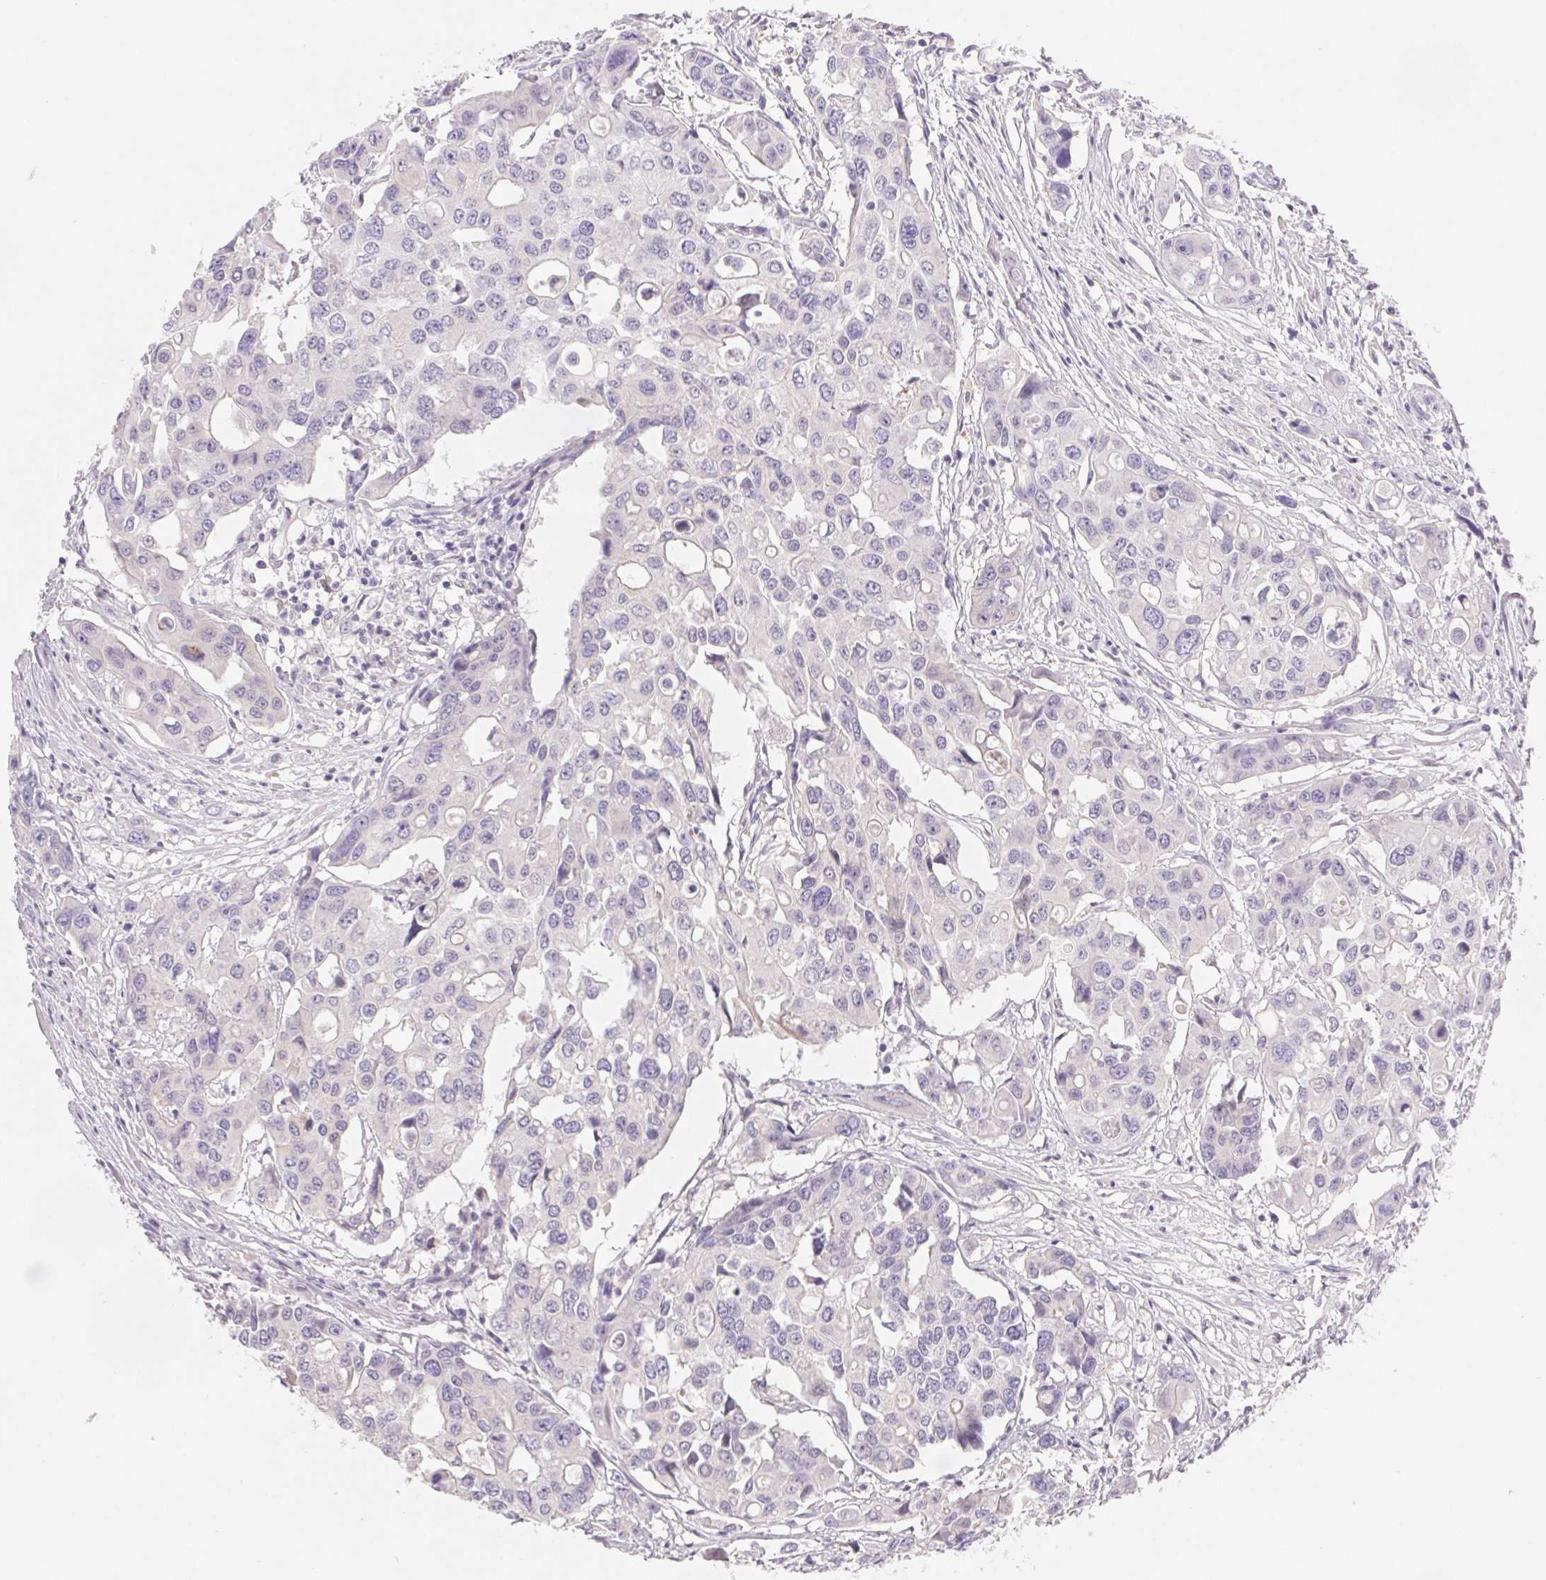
{"staining": {"intensity": "negative", "quantity": "none", "location": "none"}, "tissue": "colorectal cancer", "cell_type": "Tumor cells", "image_type": "cancer", "snomed": [{"axis": "morphology", "description": "Adenocarcinoma, NOS"}, {"axis": "topography", "description": "Colon"}], "caption": "DAB (3,3'-diaminobenzidine) immunohistochemical staining of human adenocarcinoma (colorectal) displays no significant positivity in tumor cells.", "gene": "CTNND2", "patient": {"sex": "male", "age": 77}}